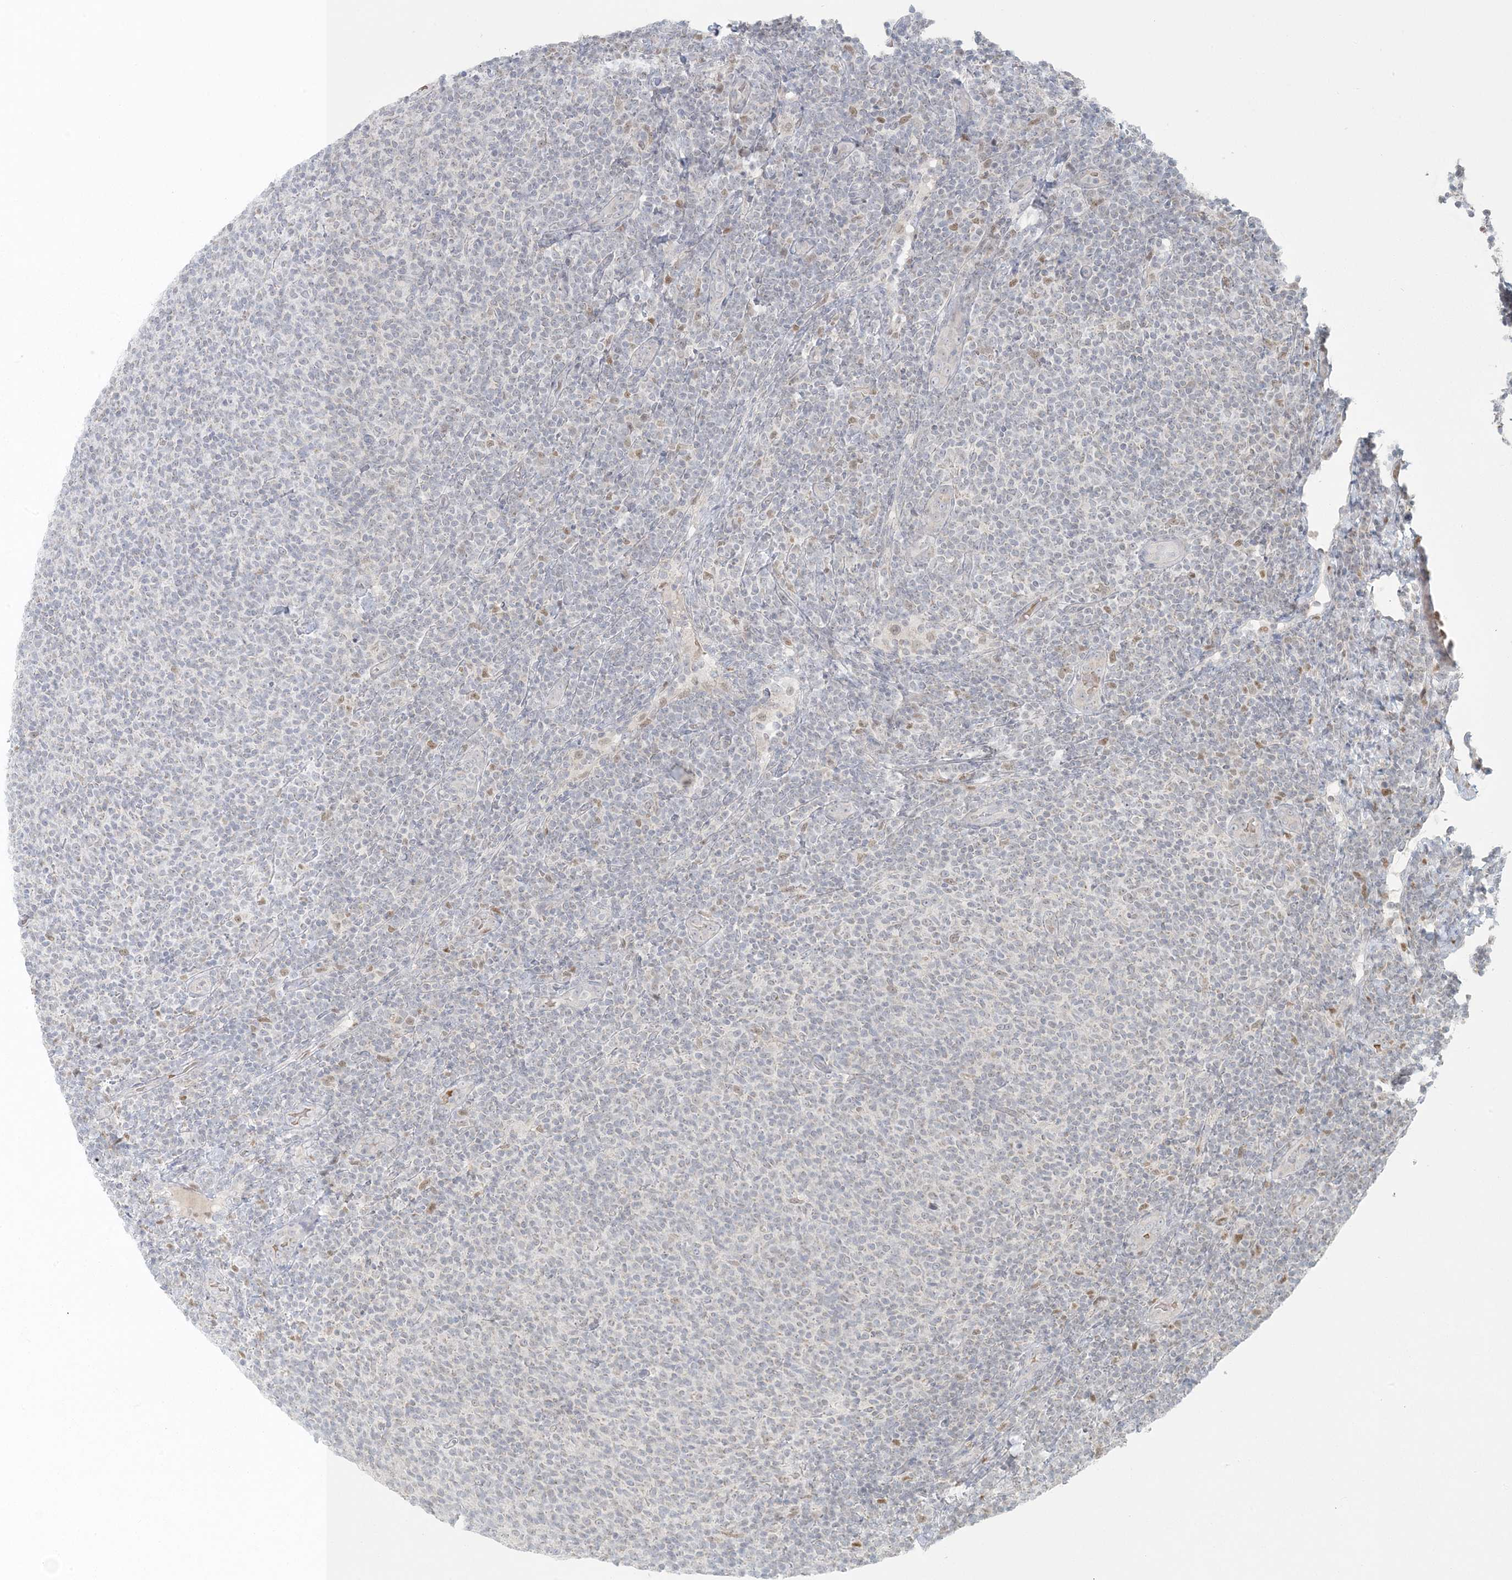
{"staining": {"intensity": "negative", "quantity": "none", "location": "none"}, "tissue": "lymphoma", "cell_type": "Tumor cells", "image_type": "cancer", "snomed": [{"axis": "morphology", "description": "Malignant lymphoma, non-Hodgkin's type, Low grade"}, {"axis": "topography", "description": "Lymph node"}], "caption": "The image exhibits no significant expression in tumor cells of malignant lymphoma, non-Hodgkin's type (low-grade).", "gene": "CTDNEP1", "patient": {"sex": "male", "age": 66}}